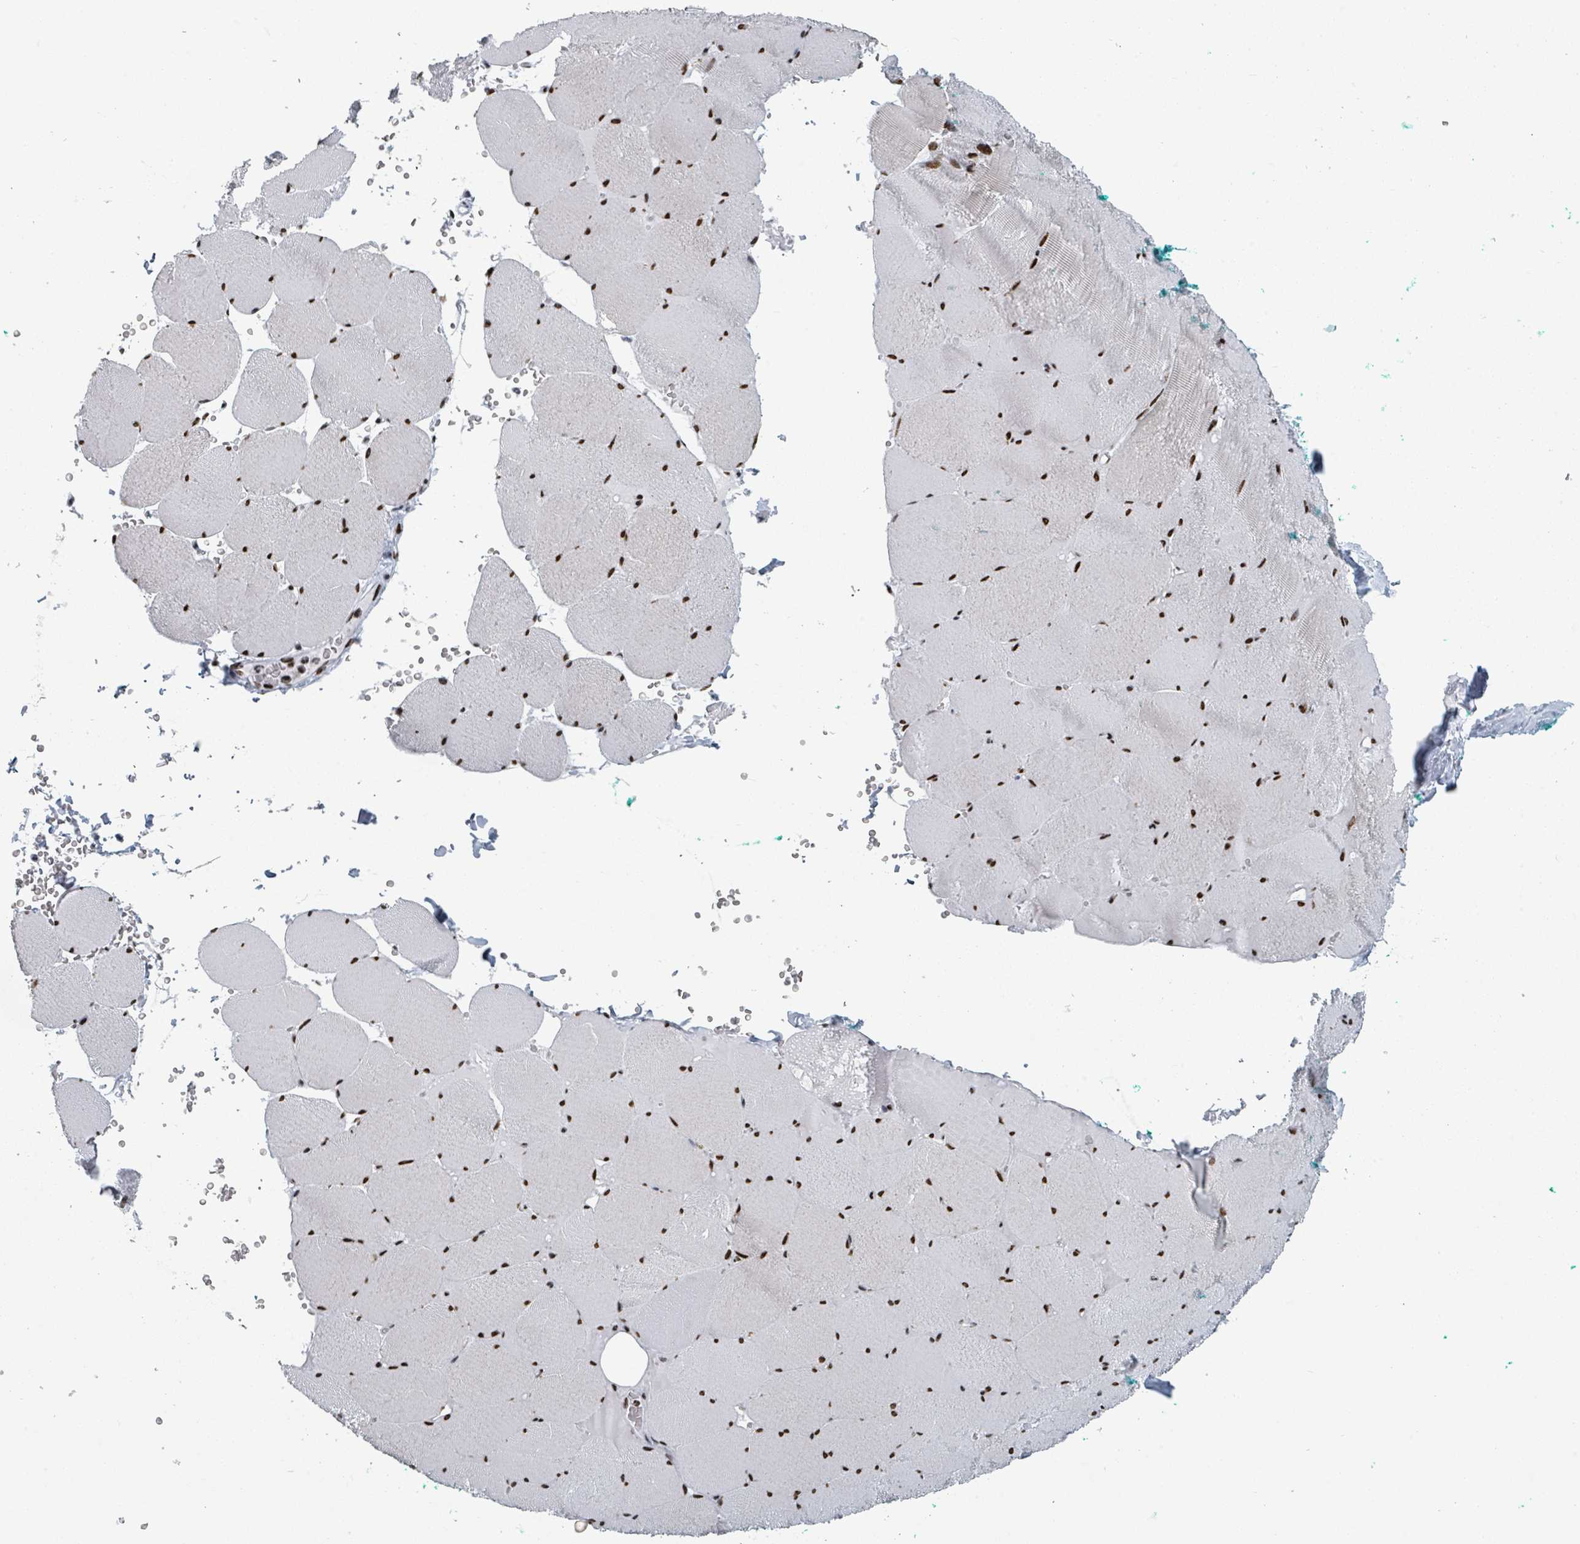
{"staining": {"intensity": "strong", "quantity": ">75%", "location": "nuclear"}, "tissue": "skeletal muscle", "cell_type": "Myocytes", "image_type": "normal", "snomed": [{"axis": "morphology", "description": "Normal tissue, NOS"}, {"axis": "topography", "description": "Skeletal muscle"}, {"axis": "topography", "description": "Head-Neck"}], "caption": "Immunohistochemistry (IHC) (DAB (3,3'-diaminobenzidine)) staining of unremarkable human skeletal muscle shows strong nuclear protein positivity in approximately >75% of myocytes. The staining was performed using DAB (3,3'-diaminobenzidine), with brown indicating positive protein expression. Nuclei are stained blue with hematoxylin.", "gene": "DHX16", "patient": {"sex": "male", "age": 66}}